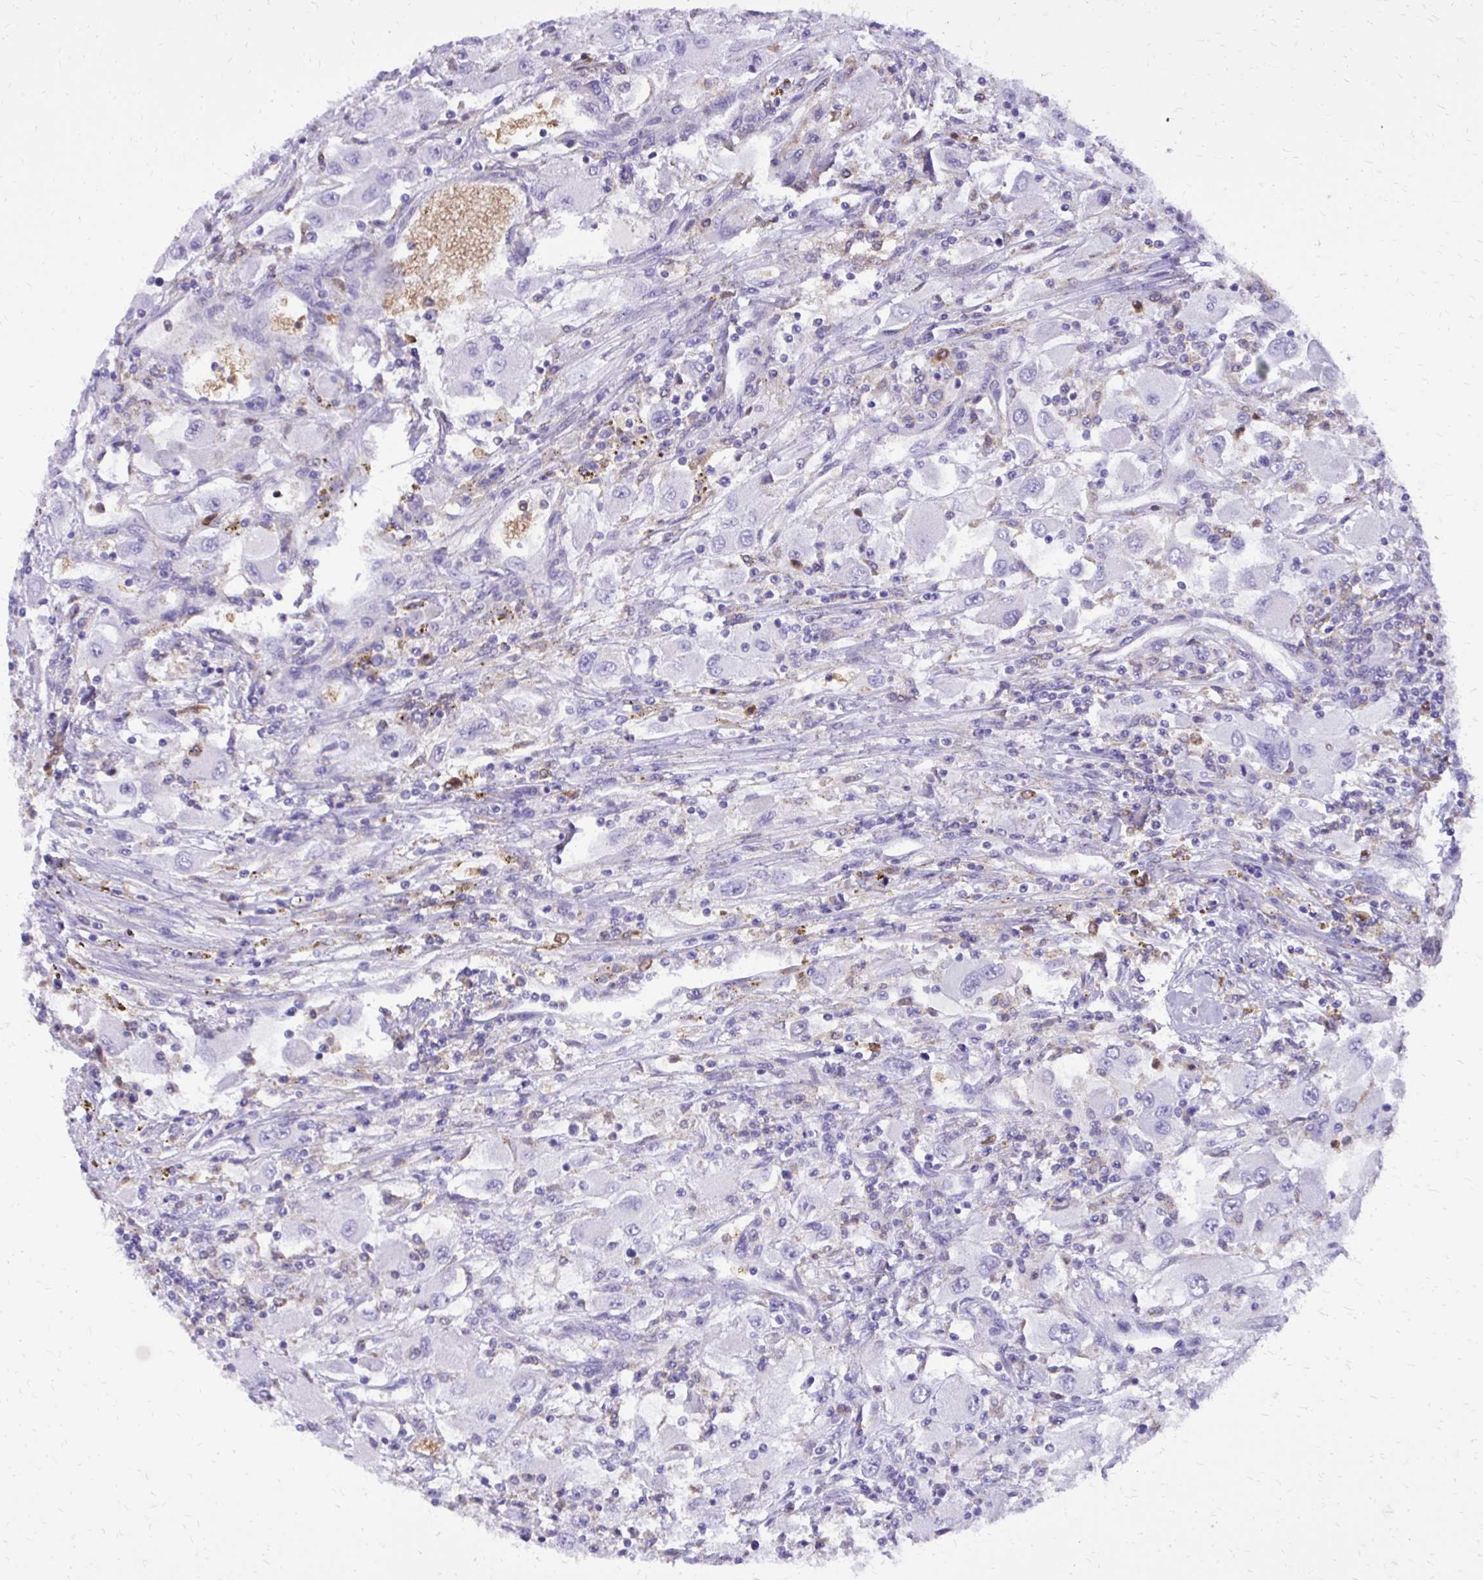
{"staining": {"intensity": "negative", "quantity": "none", "location": "none"}, "tissue": "renal cancer", "cell_type": "Tumor cells", "image_type": "cancer", "snomed": [{"axis": "morphology", "description": "Adenocarcinoma, NOS"}, {"axis": "topography", "description": "Kidney"}], "caption": "High power microscopy photomicrograph of an IHC image of renal cancer (adenocarcinoma), revealing no significant positivity in tumor cells.", "gene": "CAT", "patient": {"sex": "female", "age": 67}}